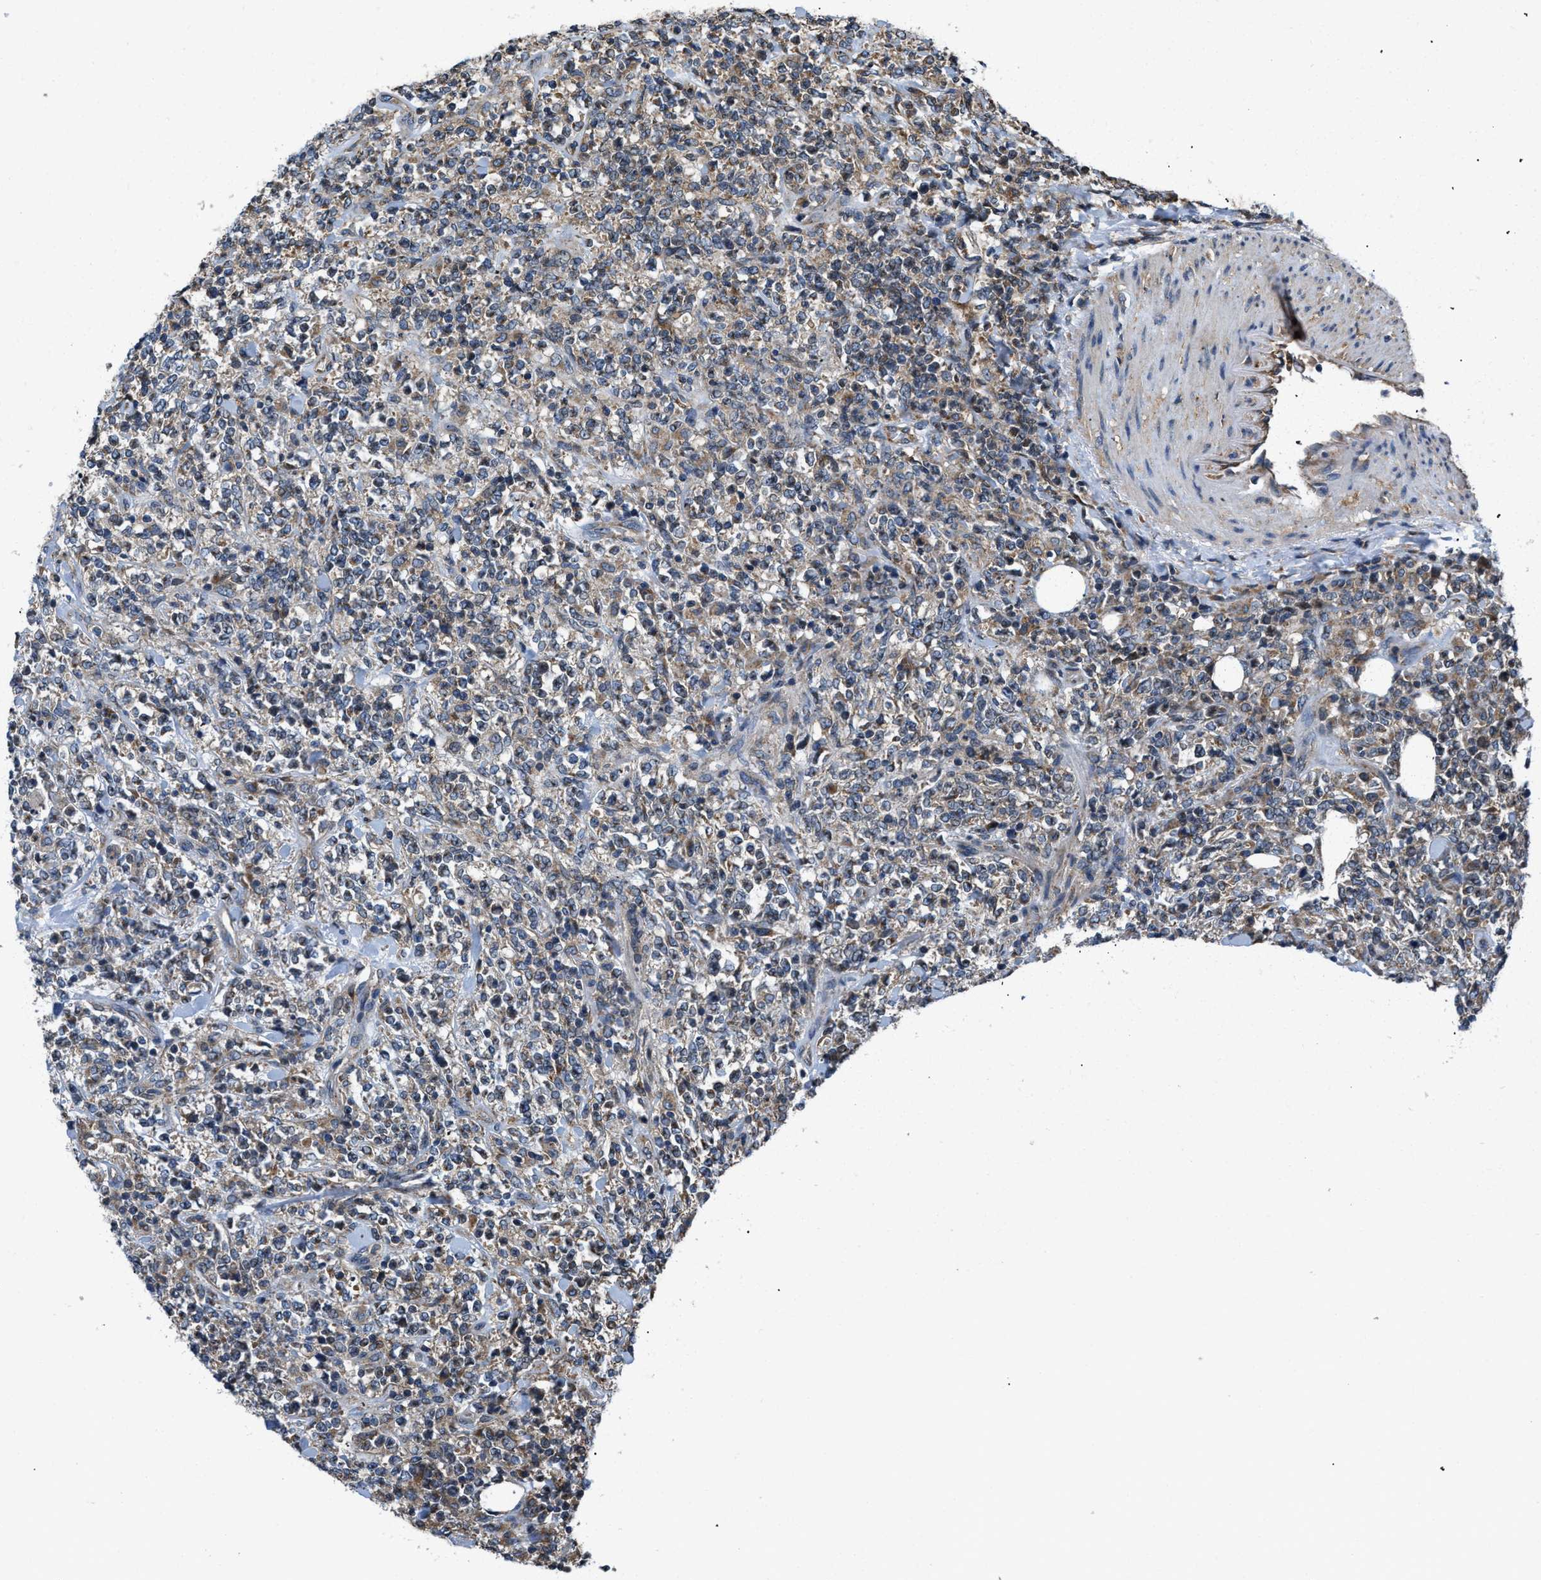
{"staining": {"intensity": "moderate", "quantity": ">75%", "location": "cytoplasmic/membranous"}, "tissue": "lymphoma", "cell_type": "Tumor cells", "image_type": "cancer", "snomed": [{"axis": "morphology", "description": "Malignant lymphoma, non-Hodgkin's type, High grade"}, {"axis": "topography", "description": "Soft tissue"}], "caption": "Immunohistochemical staining of lymphoma exhibits moderate cytoplasmic/membranous protein staining in about >75% of tumor cells.", "gene": "CEP128", "patient": {"sex": "male", "age": 18}}